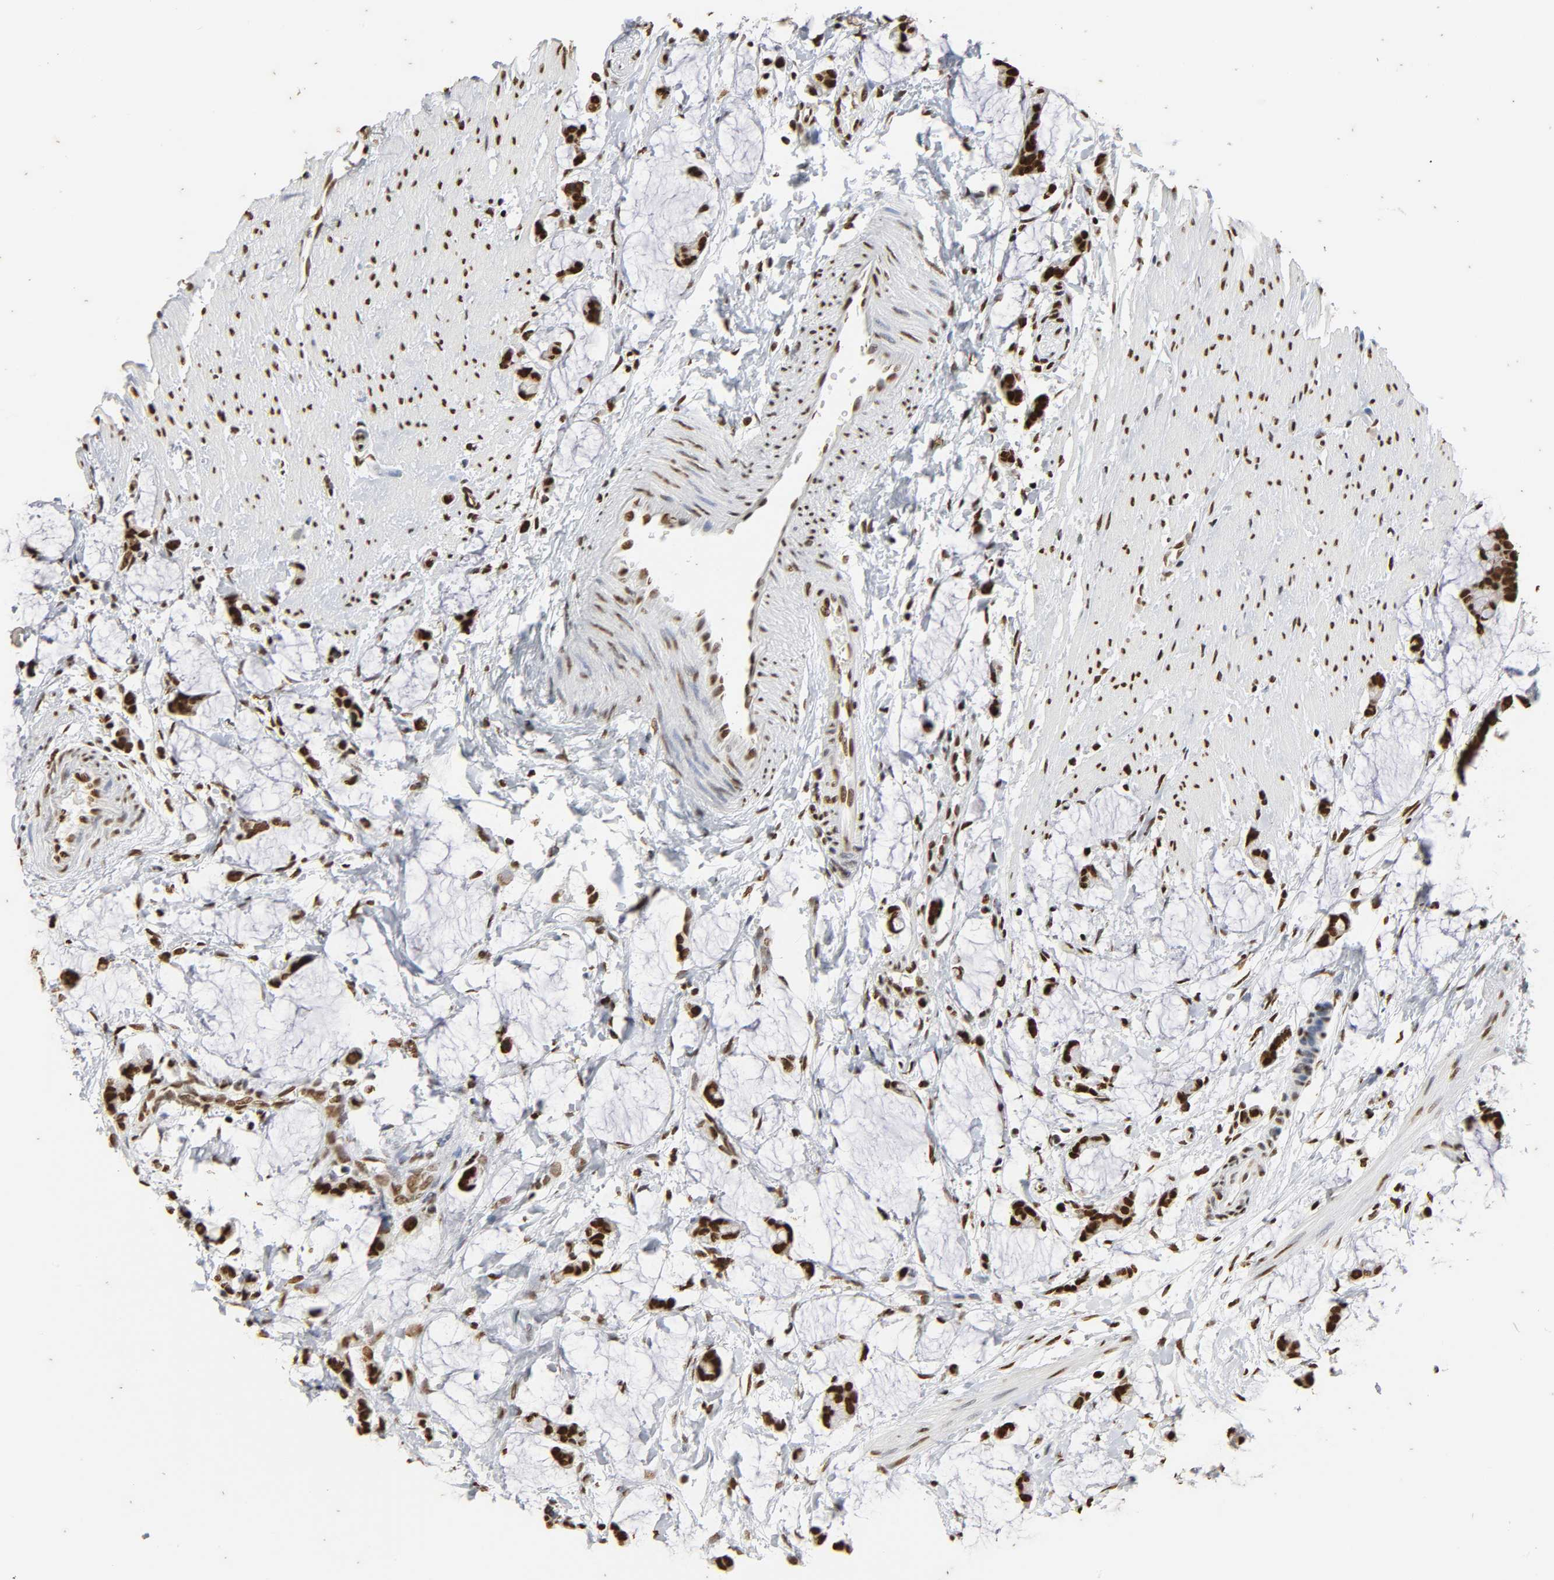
{"staining": {"intensity": "strong", "quantity": ">75%", "location": "nuclear"}, "tissue": "colorectal cancer", "cell_type": "Tumor cells", "image_type": "cancer", "snomed": [{"axis": "morphology", "description": "Adenocarcinoma, NOS"}, {"axis": "topography", "description": "Colon"}], "caption": "A high amount of strong nuclear expression is seen in about >75% of tumor cells in adenocarcinoma (colorectal) tissue.", "gene": "HNRNPC", "patient": {"sex": "male", "age": 14}}